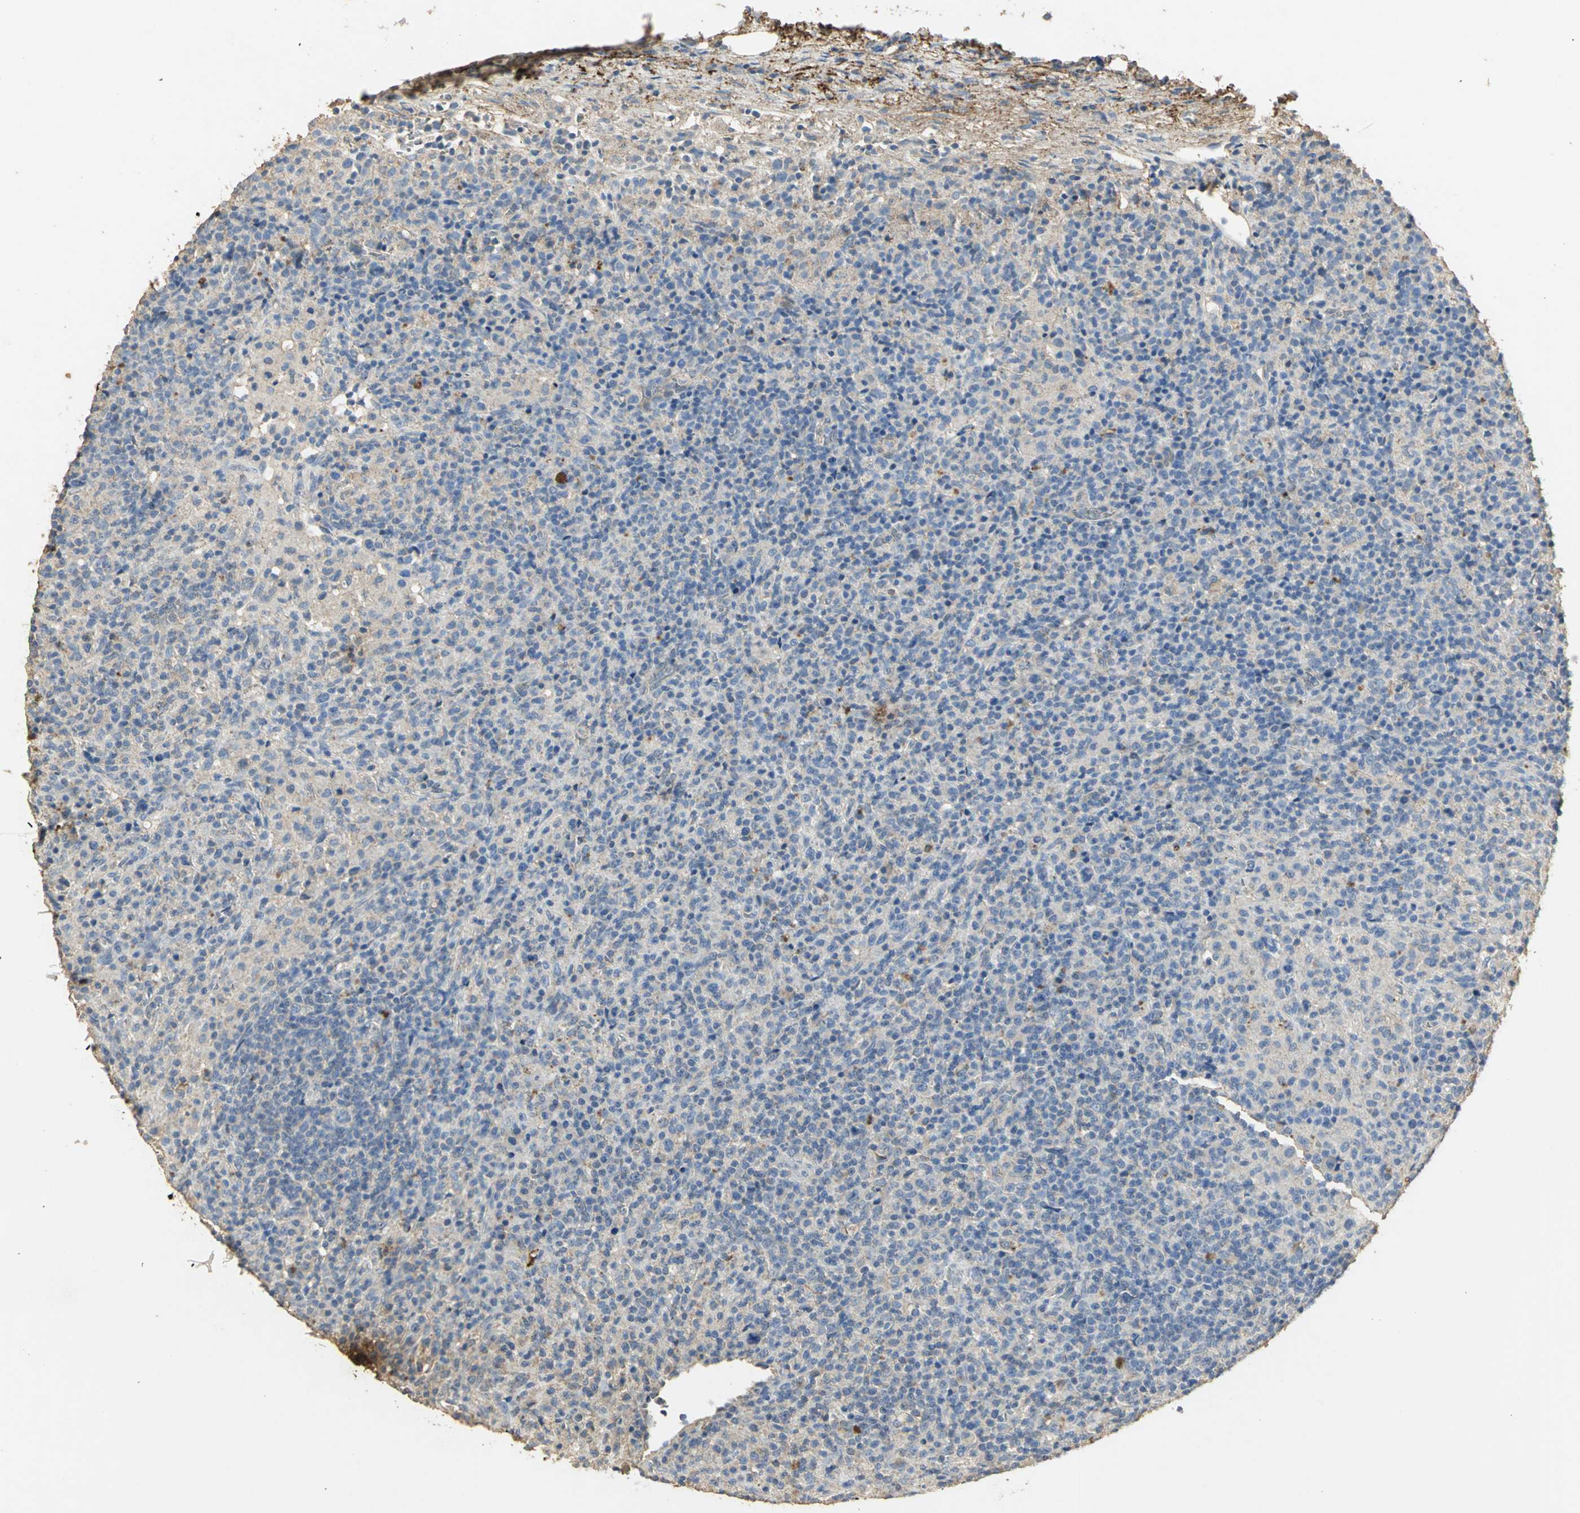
{"staining": {"intensity": "negative", "quantity": "none", "location": "none"}, "tissue": "lymphoma", "cell_type": "Tumor cells", "image_type": "cancer", "snomed": [{"axis": "morphology", "description": "Hodgkin's disease, NOS"}, {"axis": "topography", "description": "Lymph node"}], "caption": "Immunohistochemical staining of human Hodgkin's disease demonstrates no significant expression in tumor cells.", "gene": "ASB9", "patient": {"sex": "male", "age": 65}}